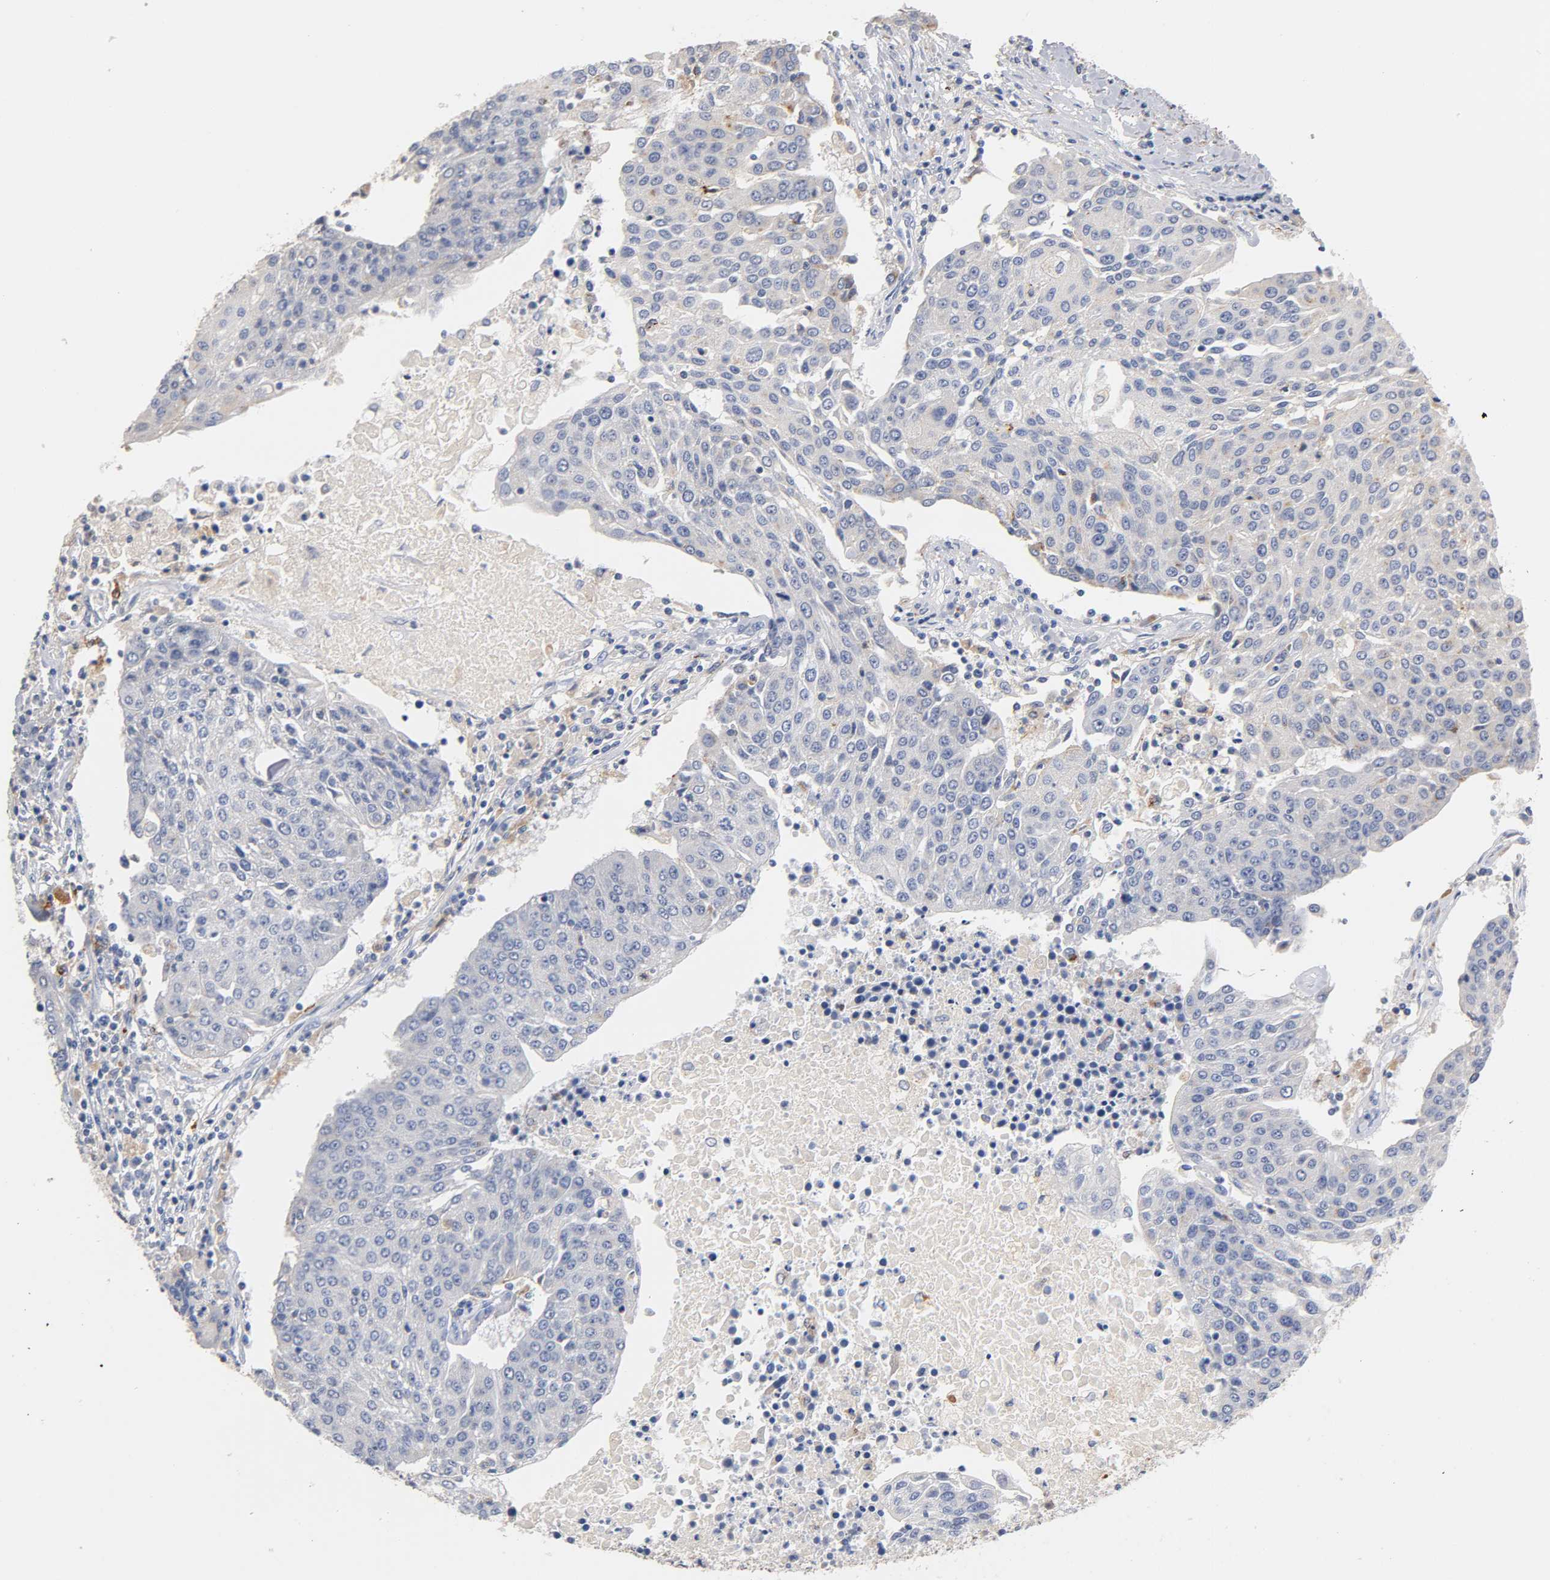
{"staining": {"intensity": "weak", "quantity": "<25%", "location": "cytoplasmic/membranous"}, "tissue": "urothelial cancer", "cell_type": "Tumor cells", "image_type": "cancer", "snomed": [{"axis": "morphology", "description": "Urothelial carcinoma, High grade"}, {"axis": "topography", "description": "Urinary bladder"}], "caption": "Image shows no significant protein staining in tumor cells of urothelial cancer.", "gene": "SEMA5A", "patient": {"sex": "female", "age": 85}}